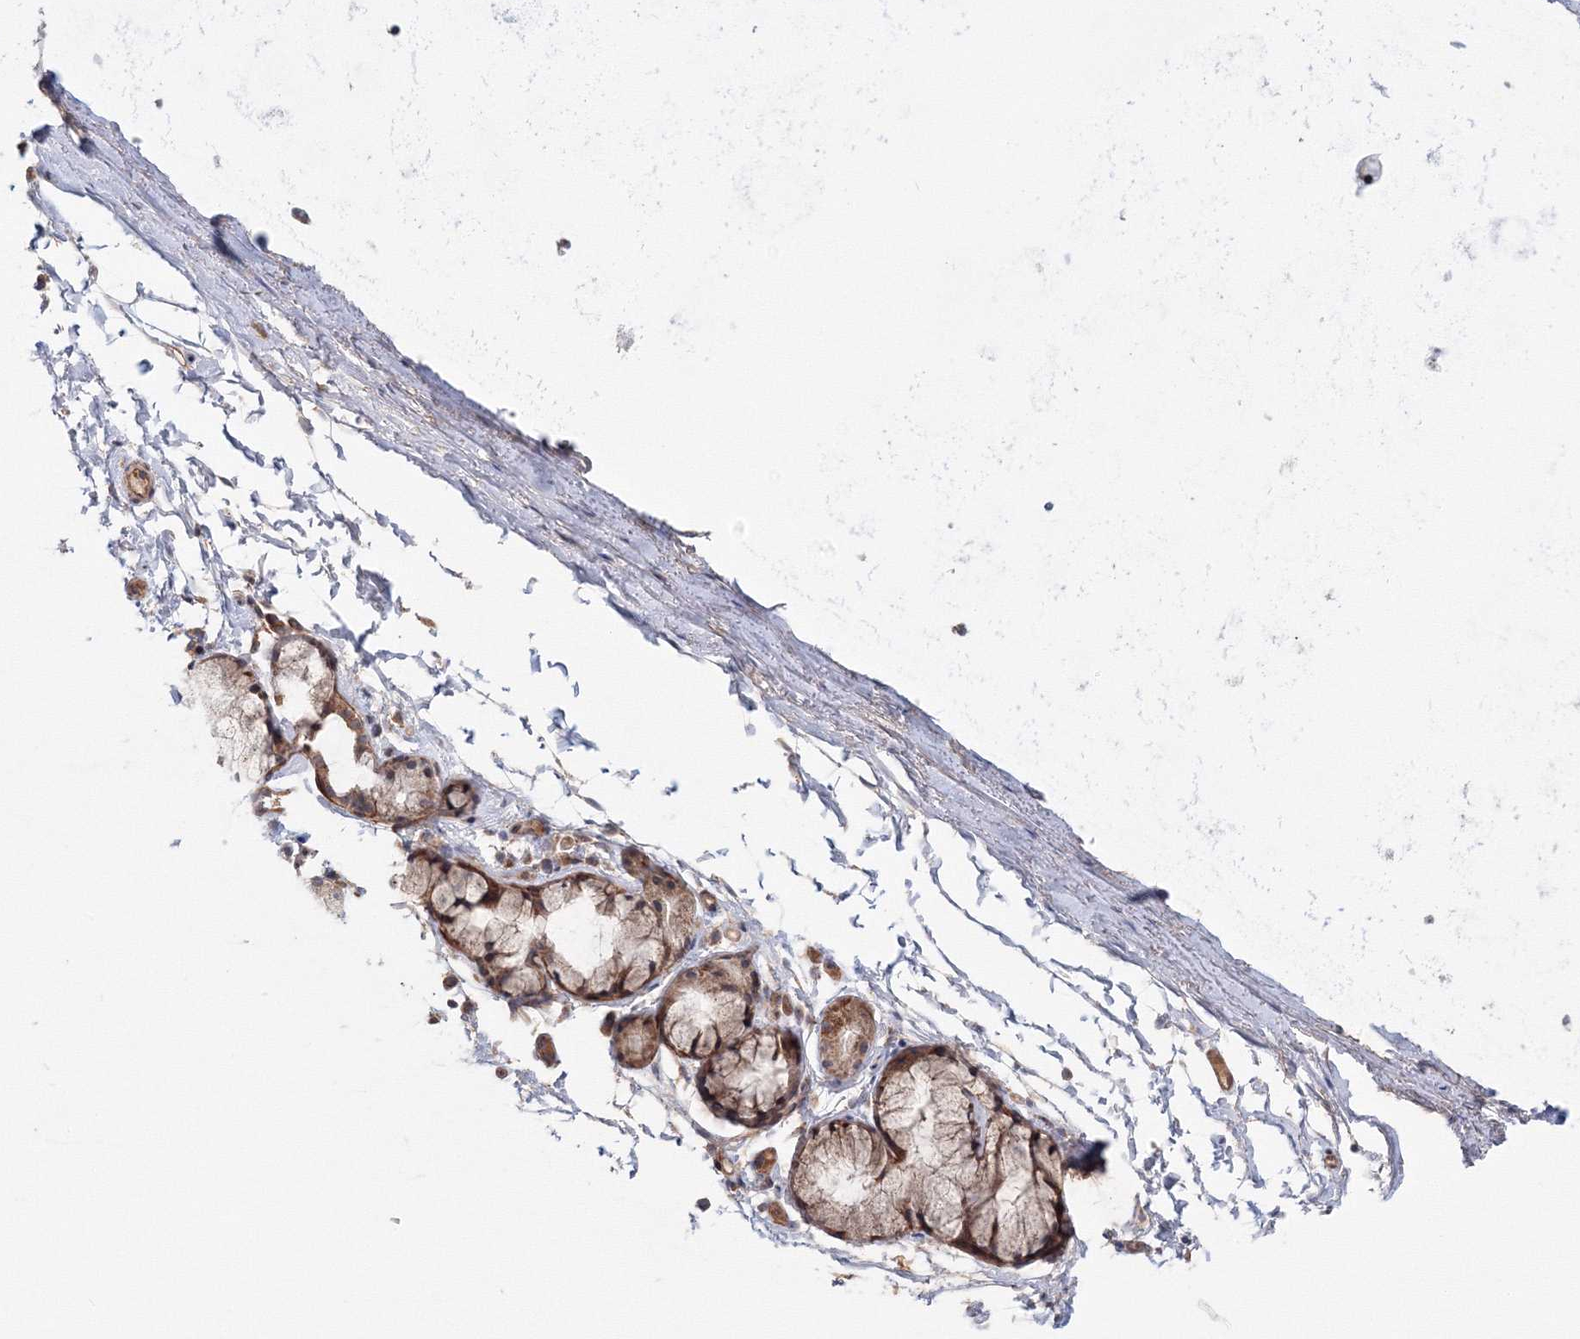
{"staining": {"intensity": "negative", "quantity": "none", "location": "none"}, "tissue": "adipose tissue", "cell_type": "Adipocytes", "image_type": "normal", "snomed": [{"axis": "morphology", "description": "Normal tissue, NOS"}, {"axis": "topography", "description": "Cartilage tissue"}, {"axis": "topography", "description": "Bronchus"}], "caption": "Unremarkable adipose tissue was stained to show a protein in brown. There is no significant staining in adipocytes.", "gene": "NOA1", "patient": {"sex": "female", "age": 73}}